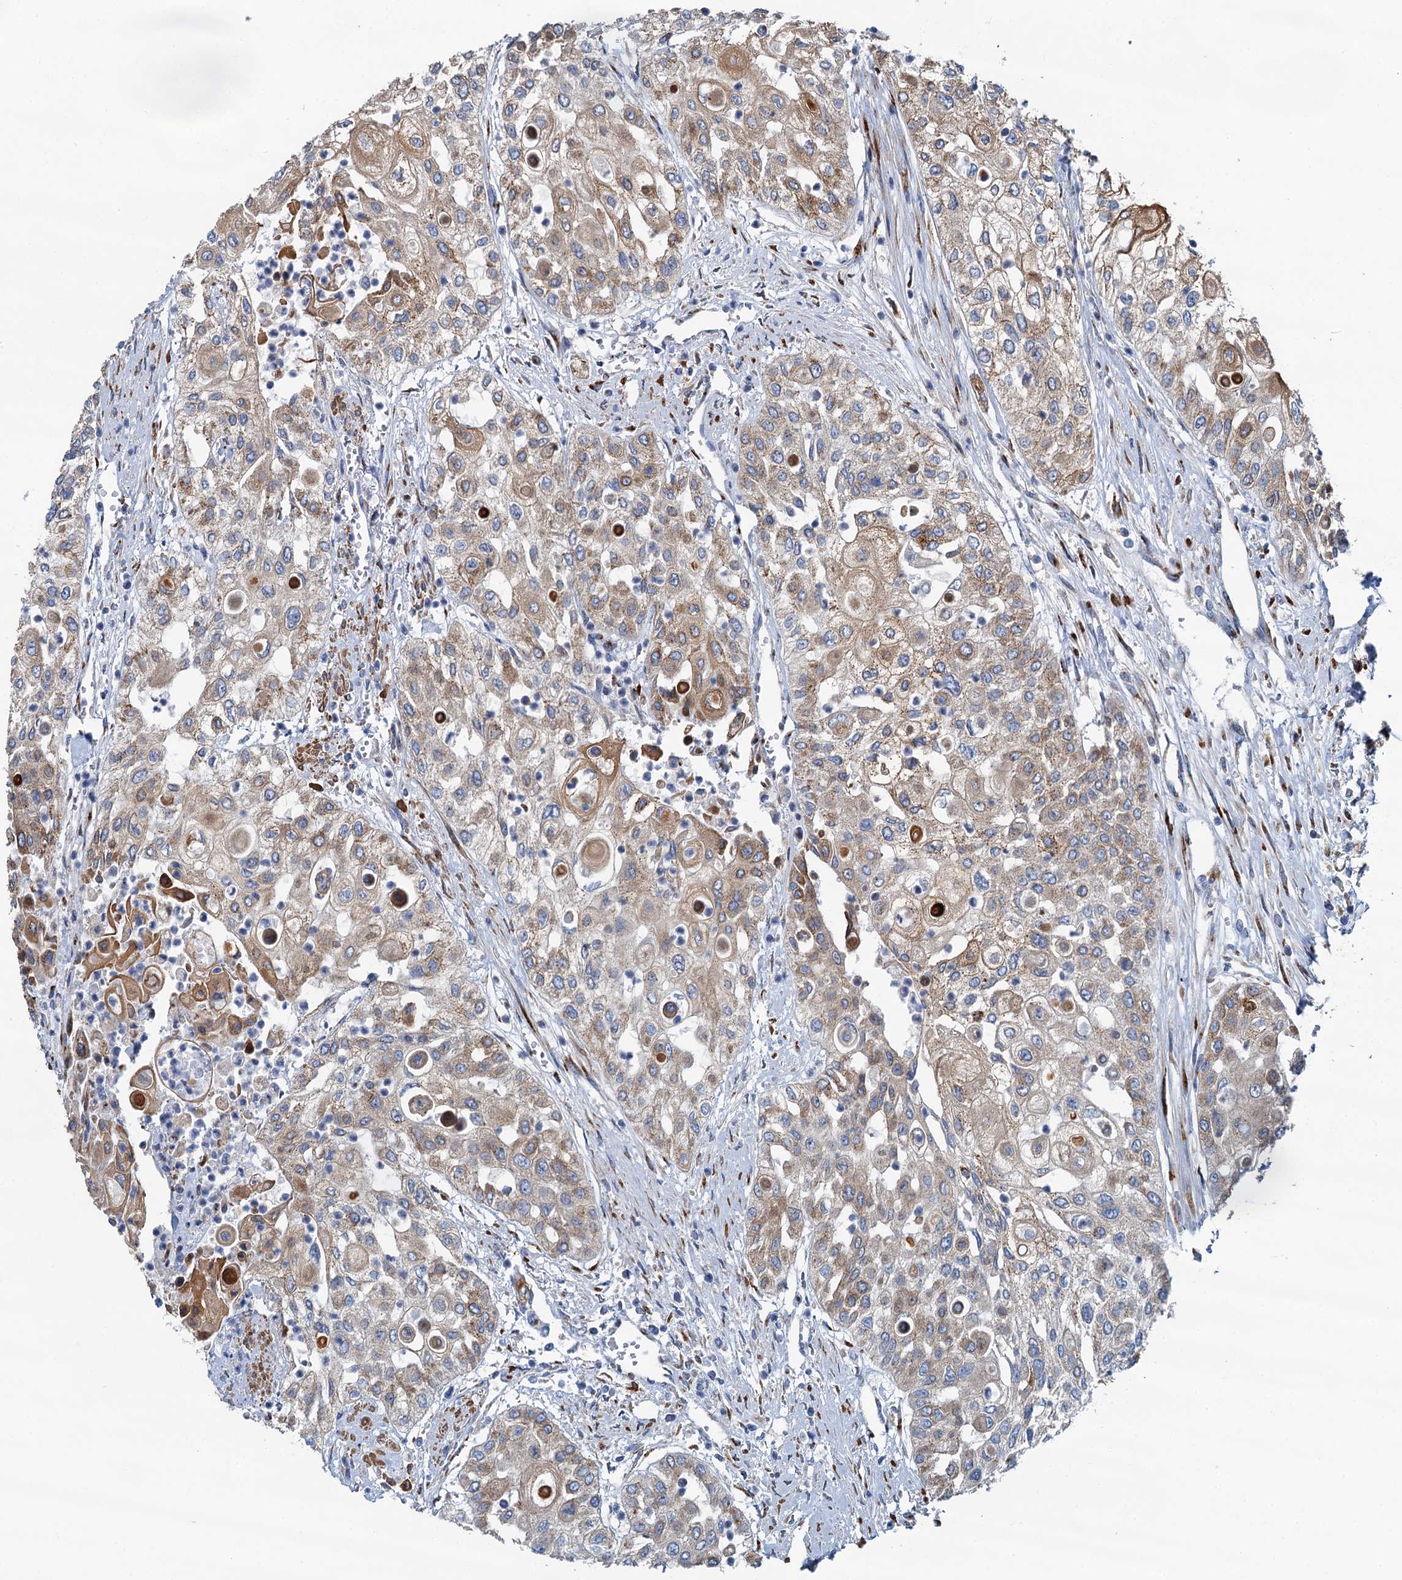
{"staining": {"intensity": "moderate", "quantity": "25%-75%", "location": "cytoplasmic/membranous"}, "tissue": "urothelial cancer", "cell_type": "Tumor cells", "image_type": "cancer", "snomed": [{"axis": "morphology", "description": "Urothelial carcinoma, High grade"}, {"axis": "topography", "description": "Urinary bladder"}], "caption": "An IHC histopathology image of neoplastic tissue is shown. Protein staining in brown labels moderate cytoplasmic/membranous positivity in urothelial cancer within tumor cells. The staining is performed using DAB (3,3'-diaminobenzidine) brown chromogen to label protein expression. The nuclei are counter-stained blue using hematoxylin.", "gene": "BET1L", "patient": {"sex": "female", "age": 79}}